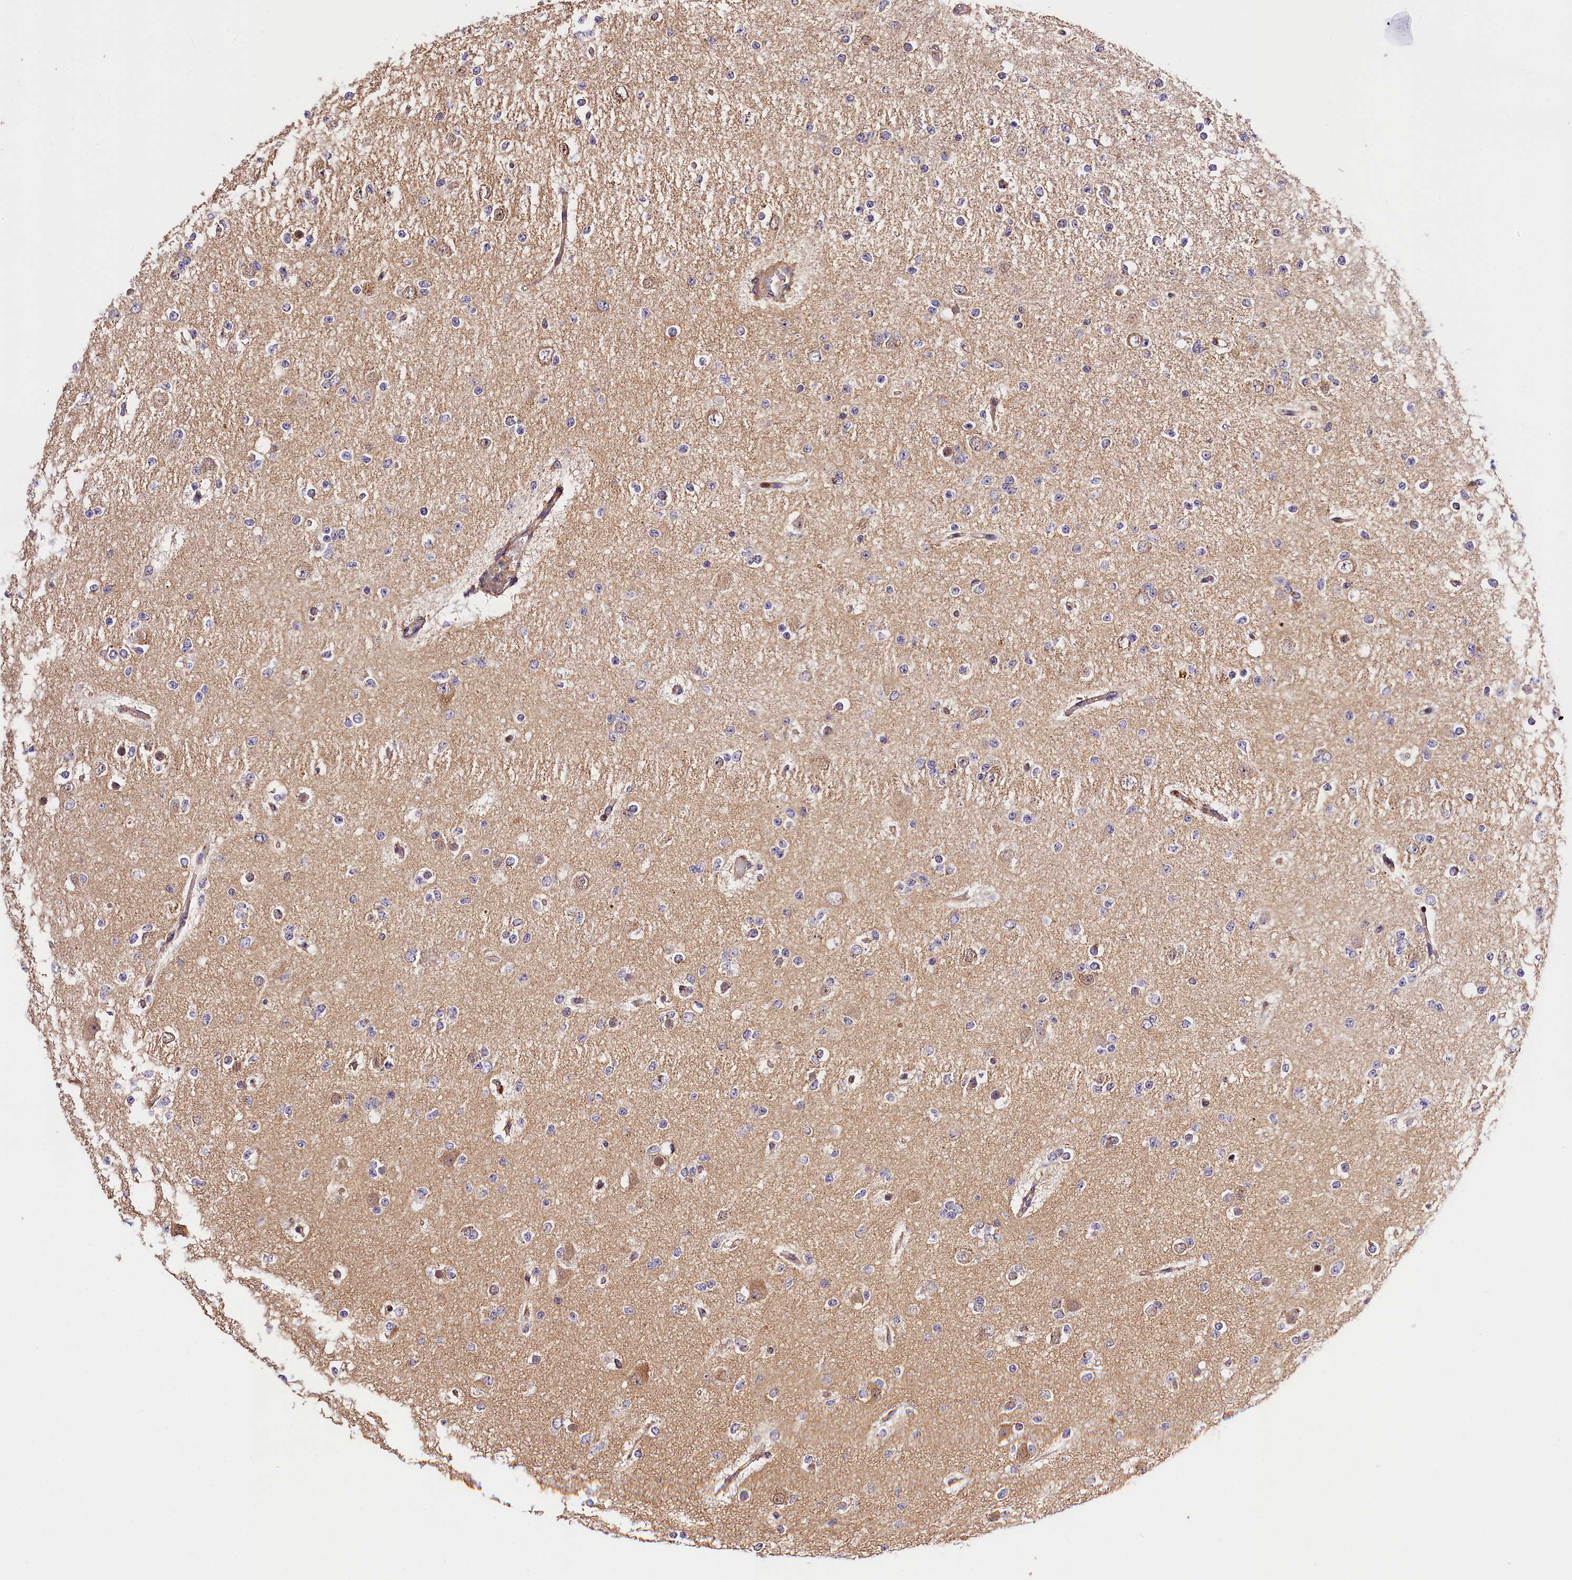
{"staining": {"intensity": "negative", "quantity": "none", "location": "none"}, "tissue": "glioma", "cell_type": "Tumor cells", "image_type": "cancer", "snomed": [{"axis": "morphology", "description": "Glioma, malignant, Low grade"}, {"axis": "topography", "description": "Brain"}], "caption": "This is an IHC micrograph of human malignant glioma (low-grade). There is no staining in tumor cells.", "gene": "KPTN", "patient": {"sex": "female", "age": 22}}